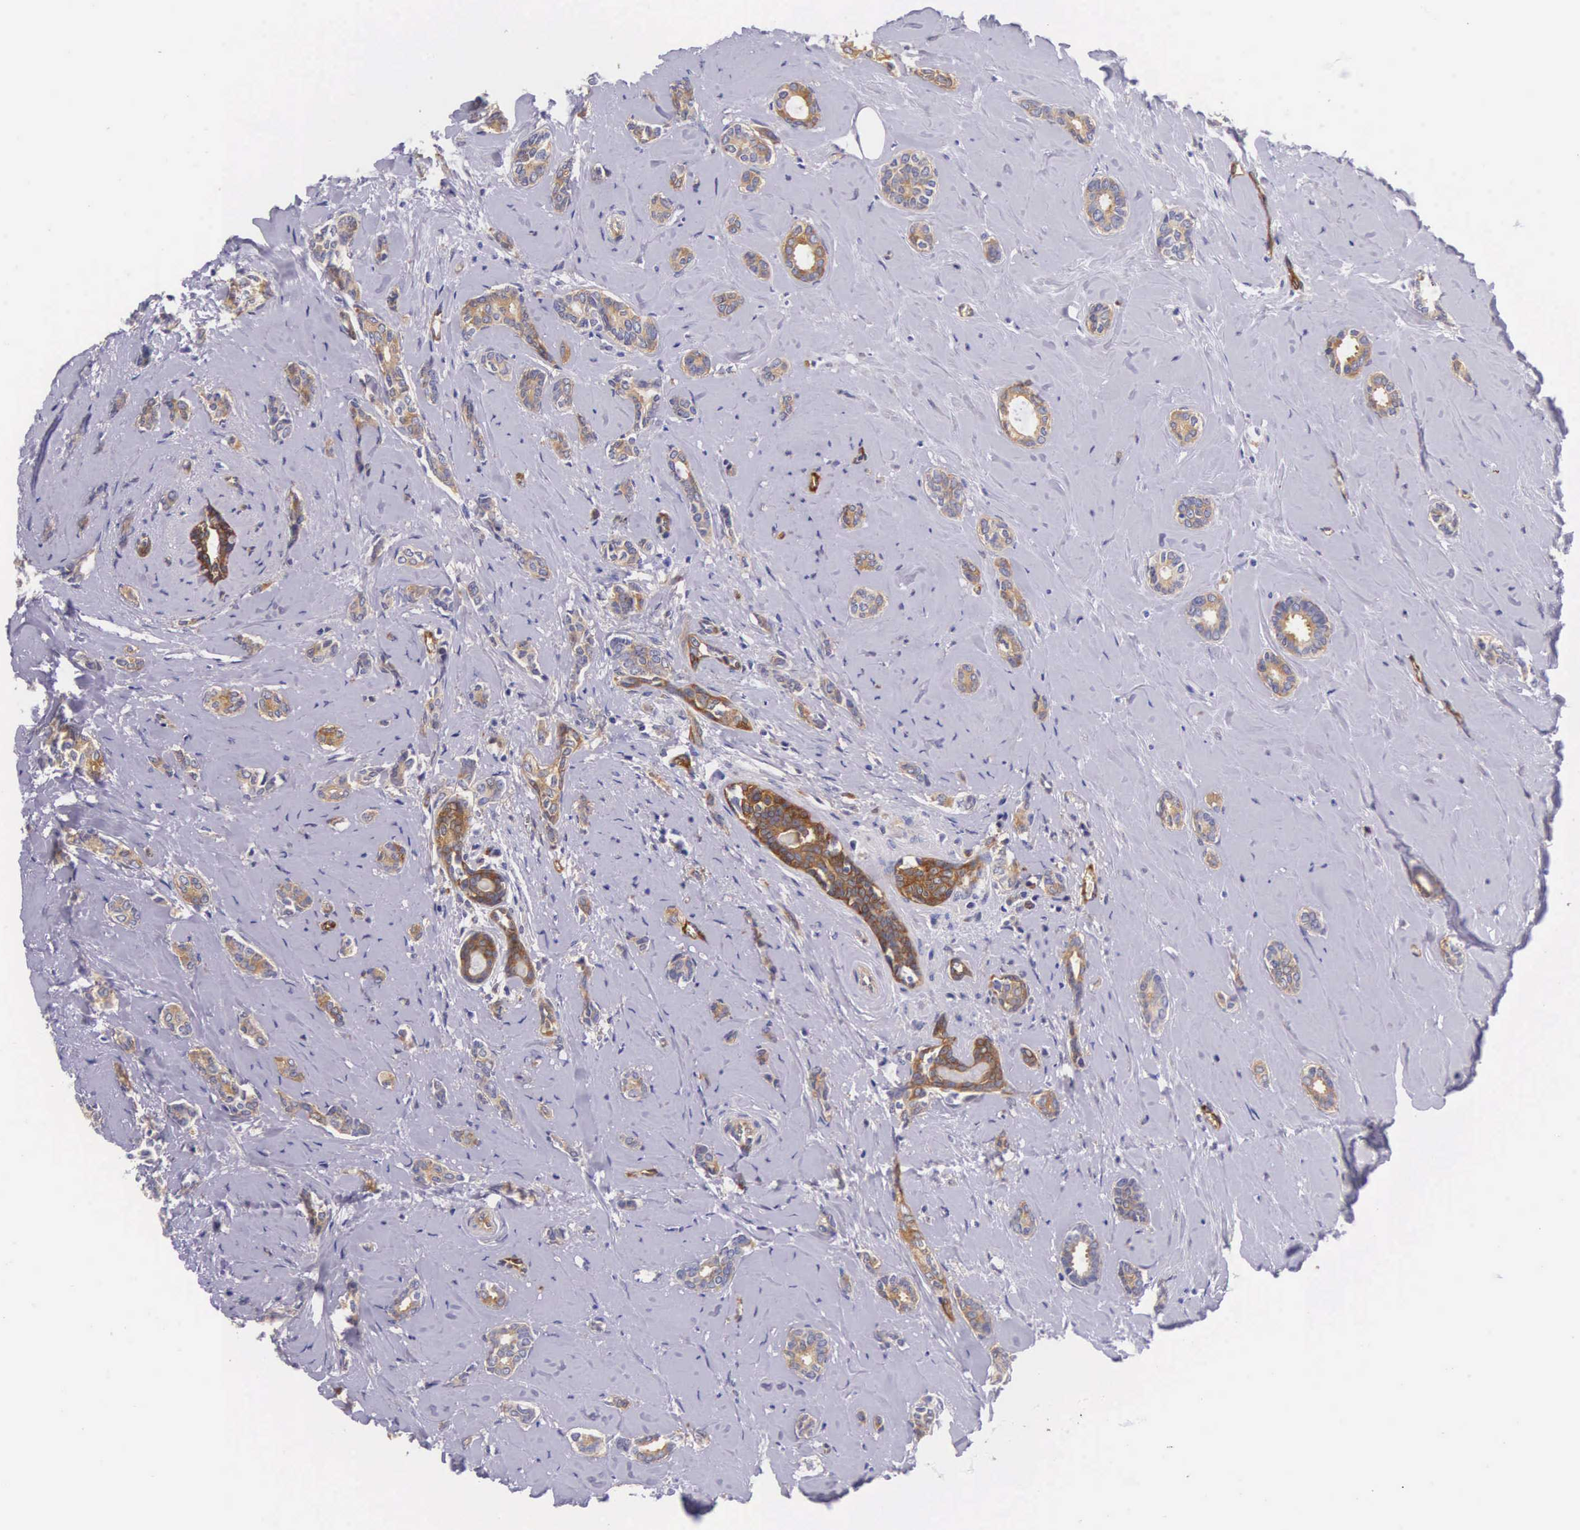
{"staining": {"intensity": "moderate", "quantity": ">75%", "location": "cytoplasmic/membranous"}, "tissue": "breast cancer", "cell_type": "Tumor cells", "image_type": "cancer", "snomed": [{"axis": "morphology", "description": "Duct carcinoma"}, {"axis": "topography", "description": "Breast"}], "caption": "A medium amount of moderate cytoplasmic/membranous expression is identified in about >75% of tumor cells in breast infiltrating ductal carcinoma tissue.", "gene": "BCAR1", "patient": {"sex": "female", "age": 50}}